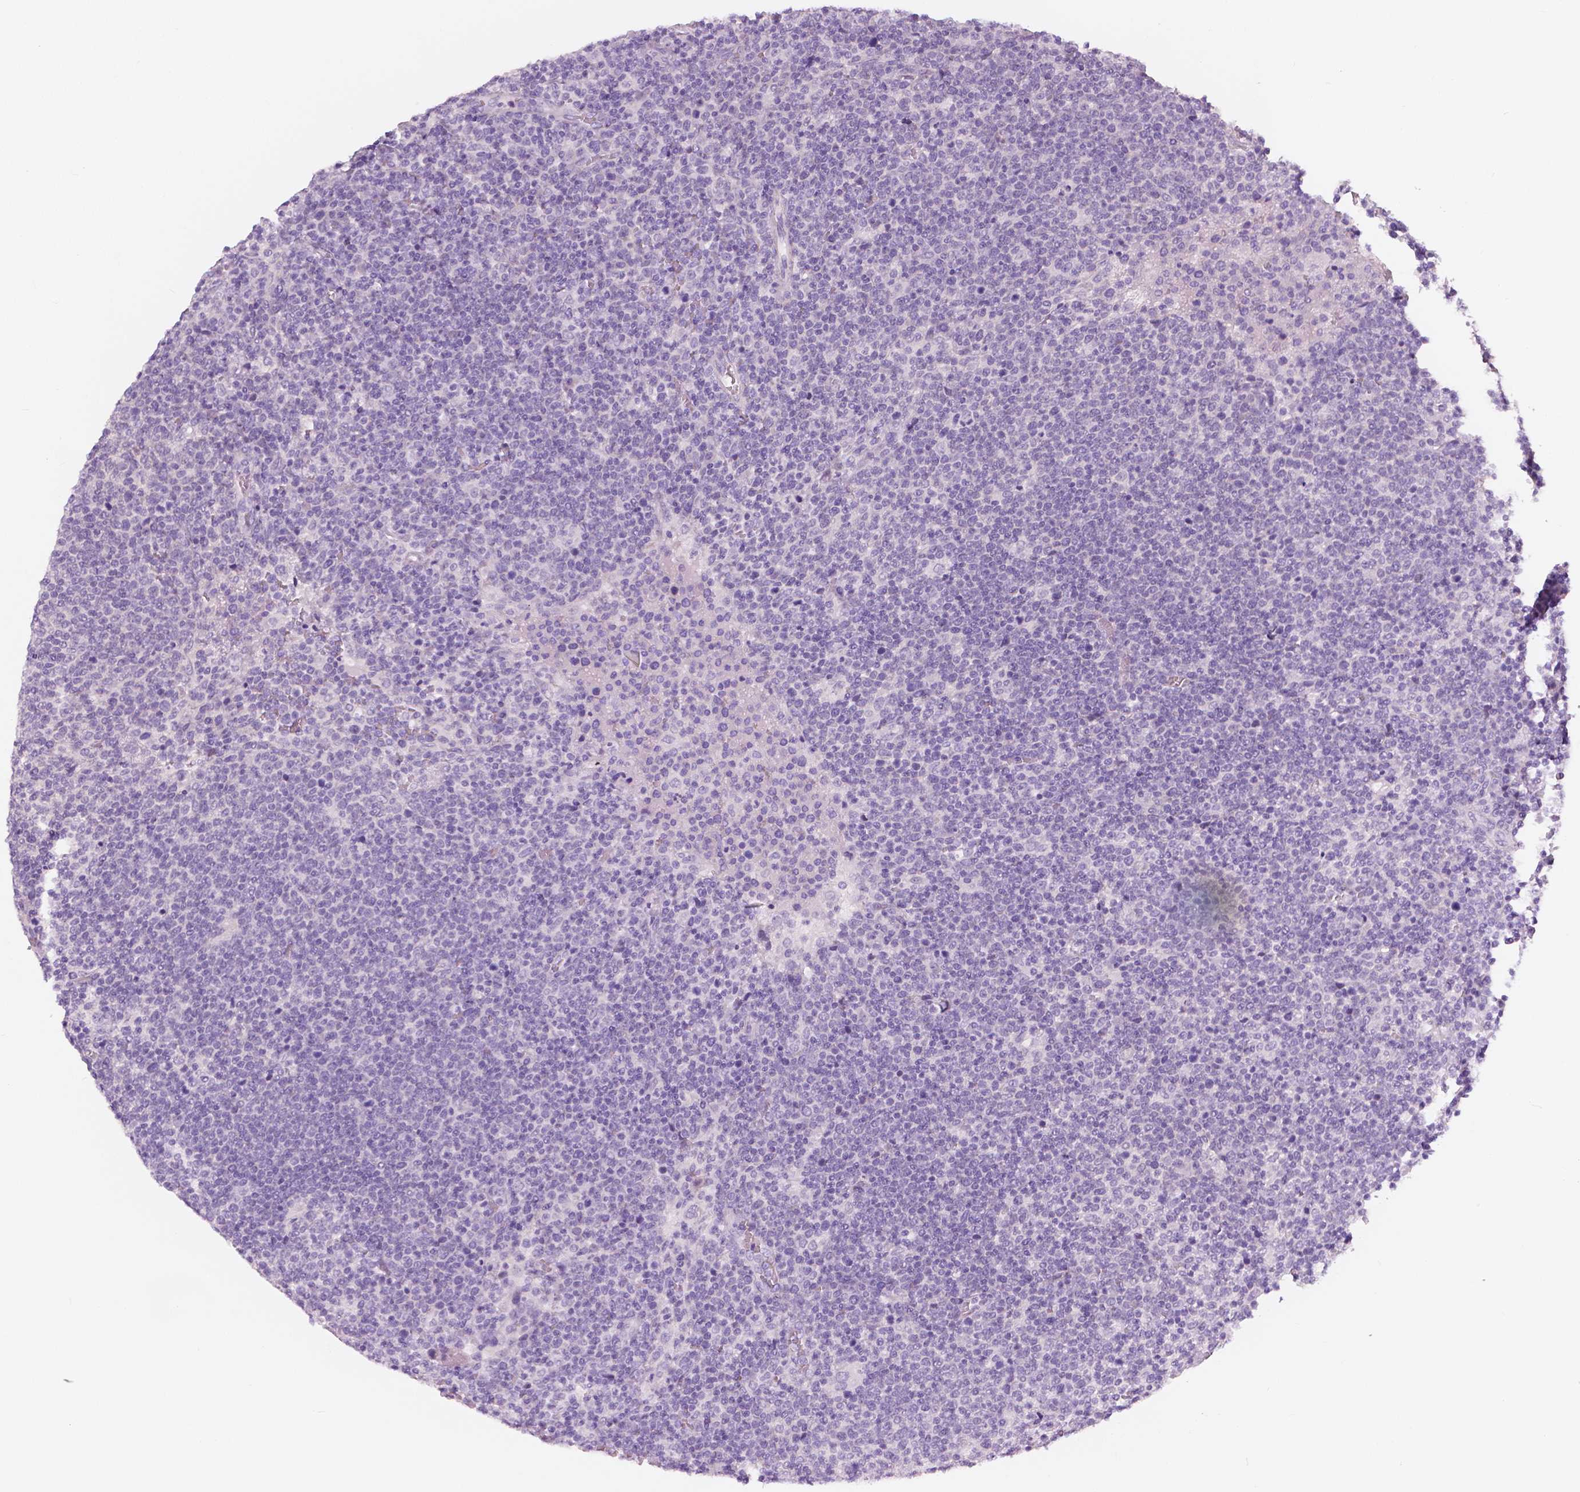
{"staining": {"intensity": "negative", "quantity": "none", "location": "none"}, "tissue": "lymphoma", "cell_type": "Tumor cells", "image_type": "cancer", "snomed": [{"axis": "morphology", "description": "Malignant lymphoma, non-Hodgkin's type, High grade"}, {"axis": "topography", "description": "Lymph node"}], "caption": "A micrograph of lymphoma stained for a protein reveals no brown staining in tumor cells.", "gene": "SLC24A1", "patient": {"sex": "male", "age": 61}}